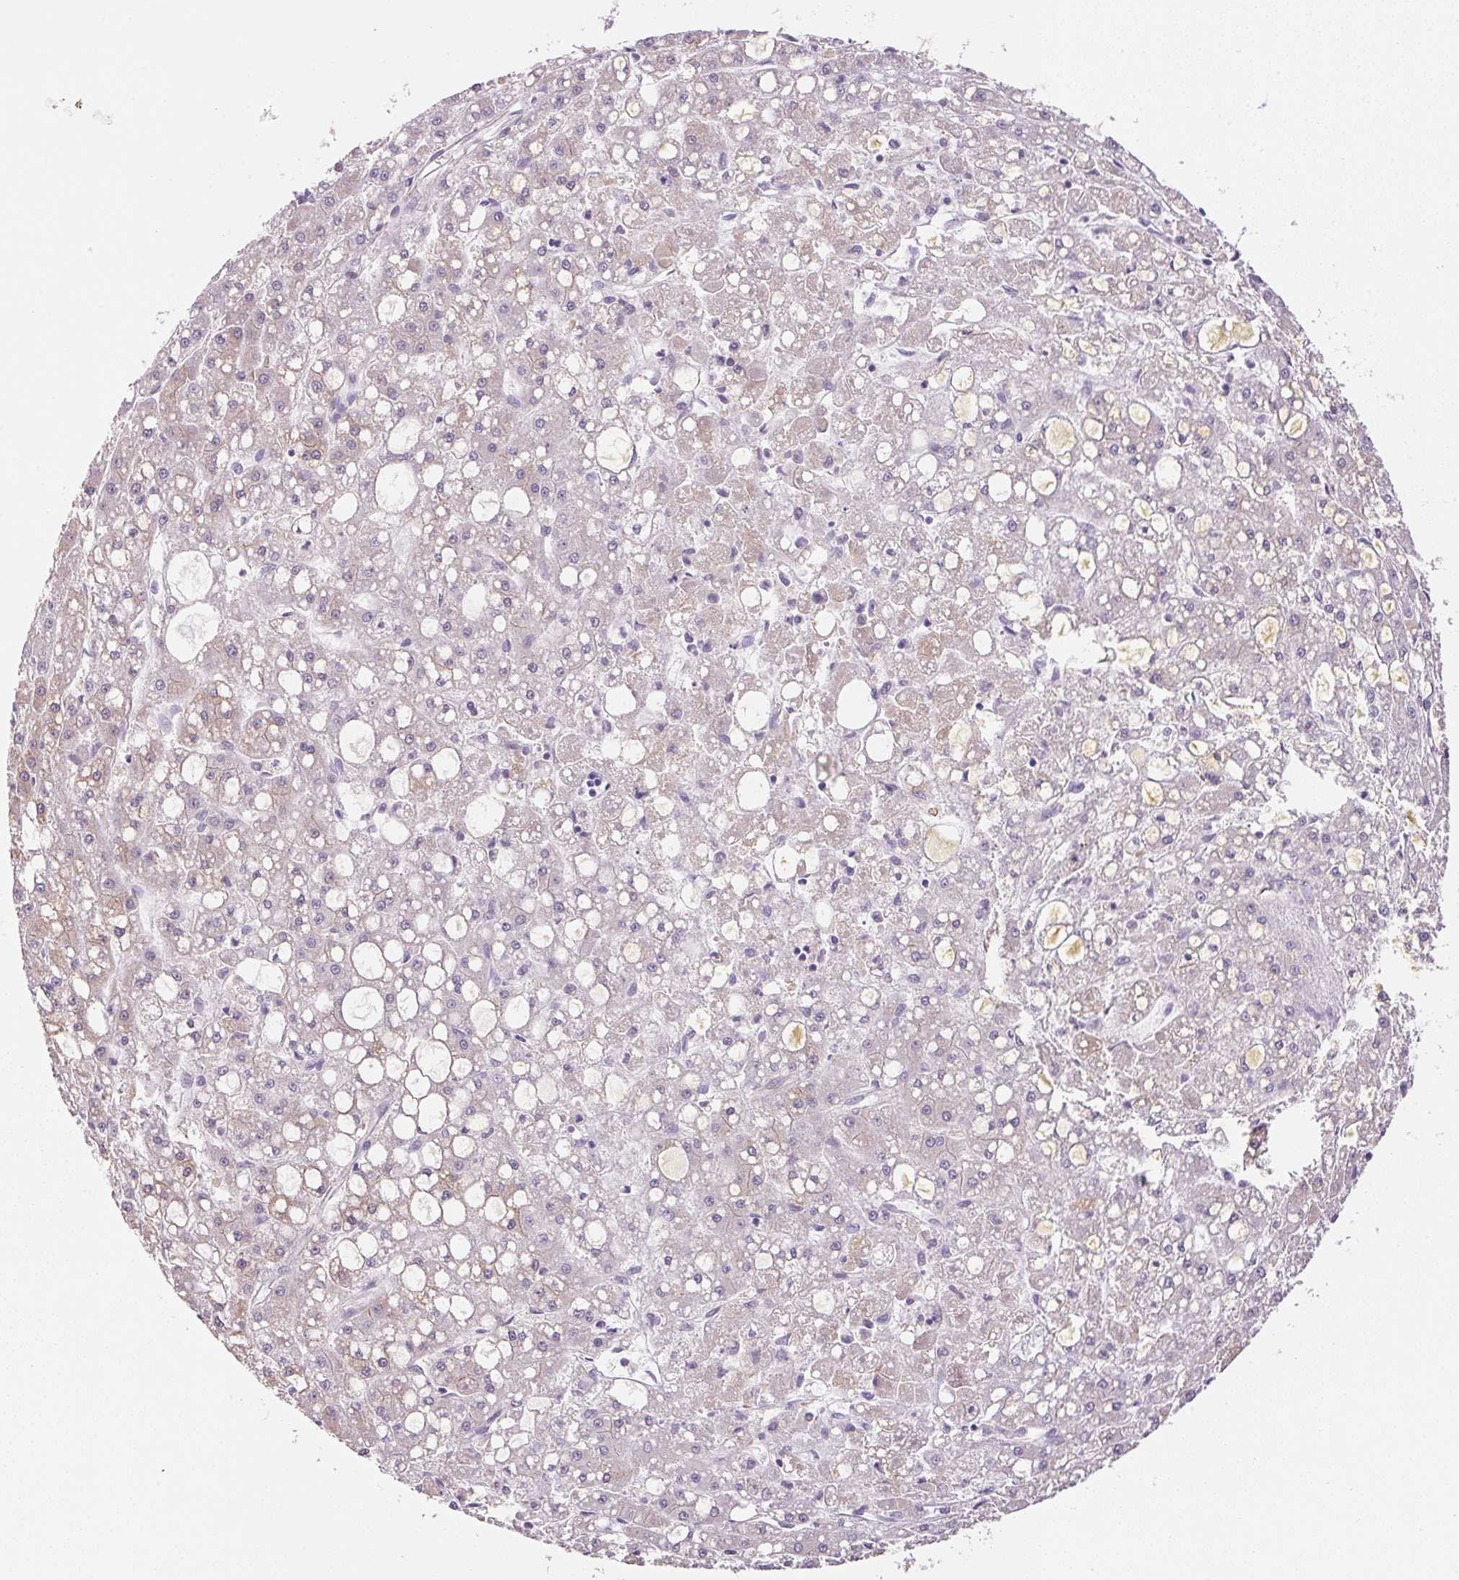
{"staining": {"intensity": "negative", "quantity": "none", "location": "none"}, "tissue": "liver cancer", "cell_type": "Tumor cells", "image_type": "cancer", "snomed": [{"axis": "morphology", "description": "Carcinoma, Hepatocellular, NOS"}, {"axis": "topography", "description": "Liver"}], "caption": "Liver cancer (hepatocellular carcinoma) was stained to show a protein in brown. There is no significant staining in tumor cells.", "gene": "GYG2", "patient": {"sex": "male", "age": 67}}